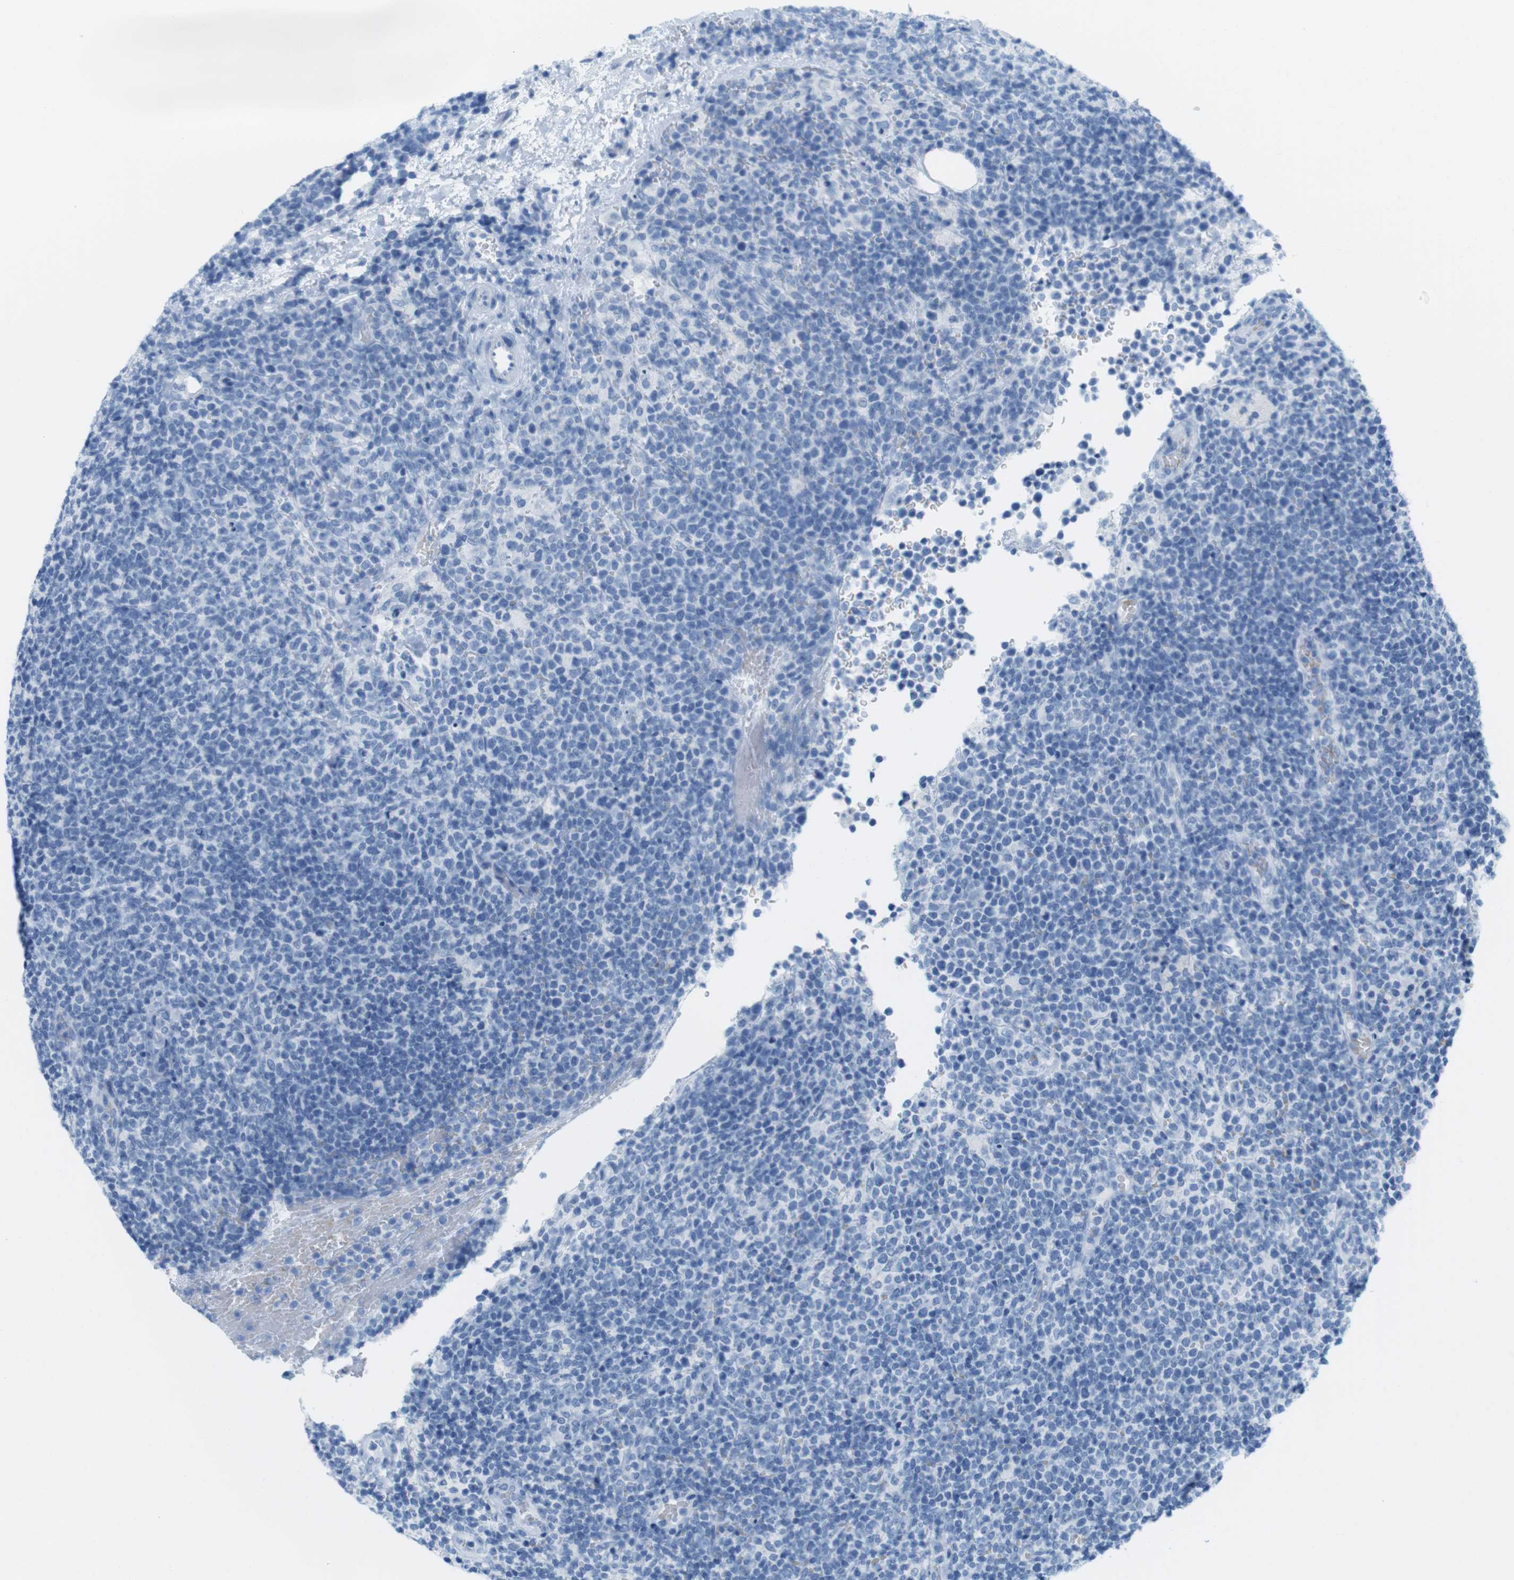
{"staining": {"intensity": "negative", "quantity": "none", "location": "none"}, "tissue": "lymphoma", "cell_type": "Tumor cells", "image_type": "cancer", "snomed": [{"axis": "morphology", "description": "Malignant lymphoma, non-Hodgkin's type, High grade"}, {"axis": "topography", "description": "Lymph node"}], "caption": "DAB (3,3'-diaminobenzidine) immunohistochemical staining of human lymphoma displays no significant staining in tumor cells.", "gene": "TNNT2", "patient": {"sex": "male", "age": 61}}